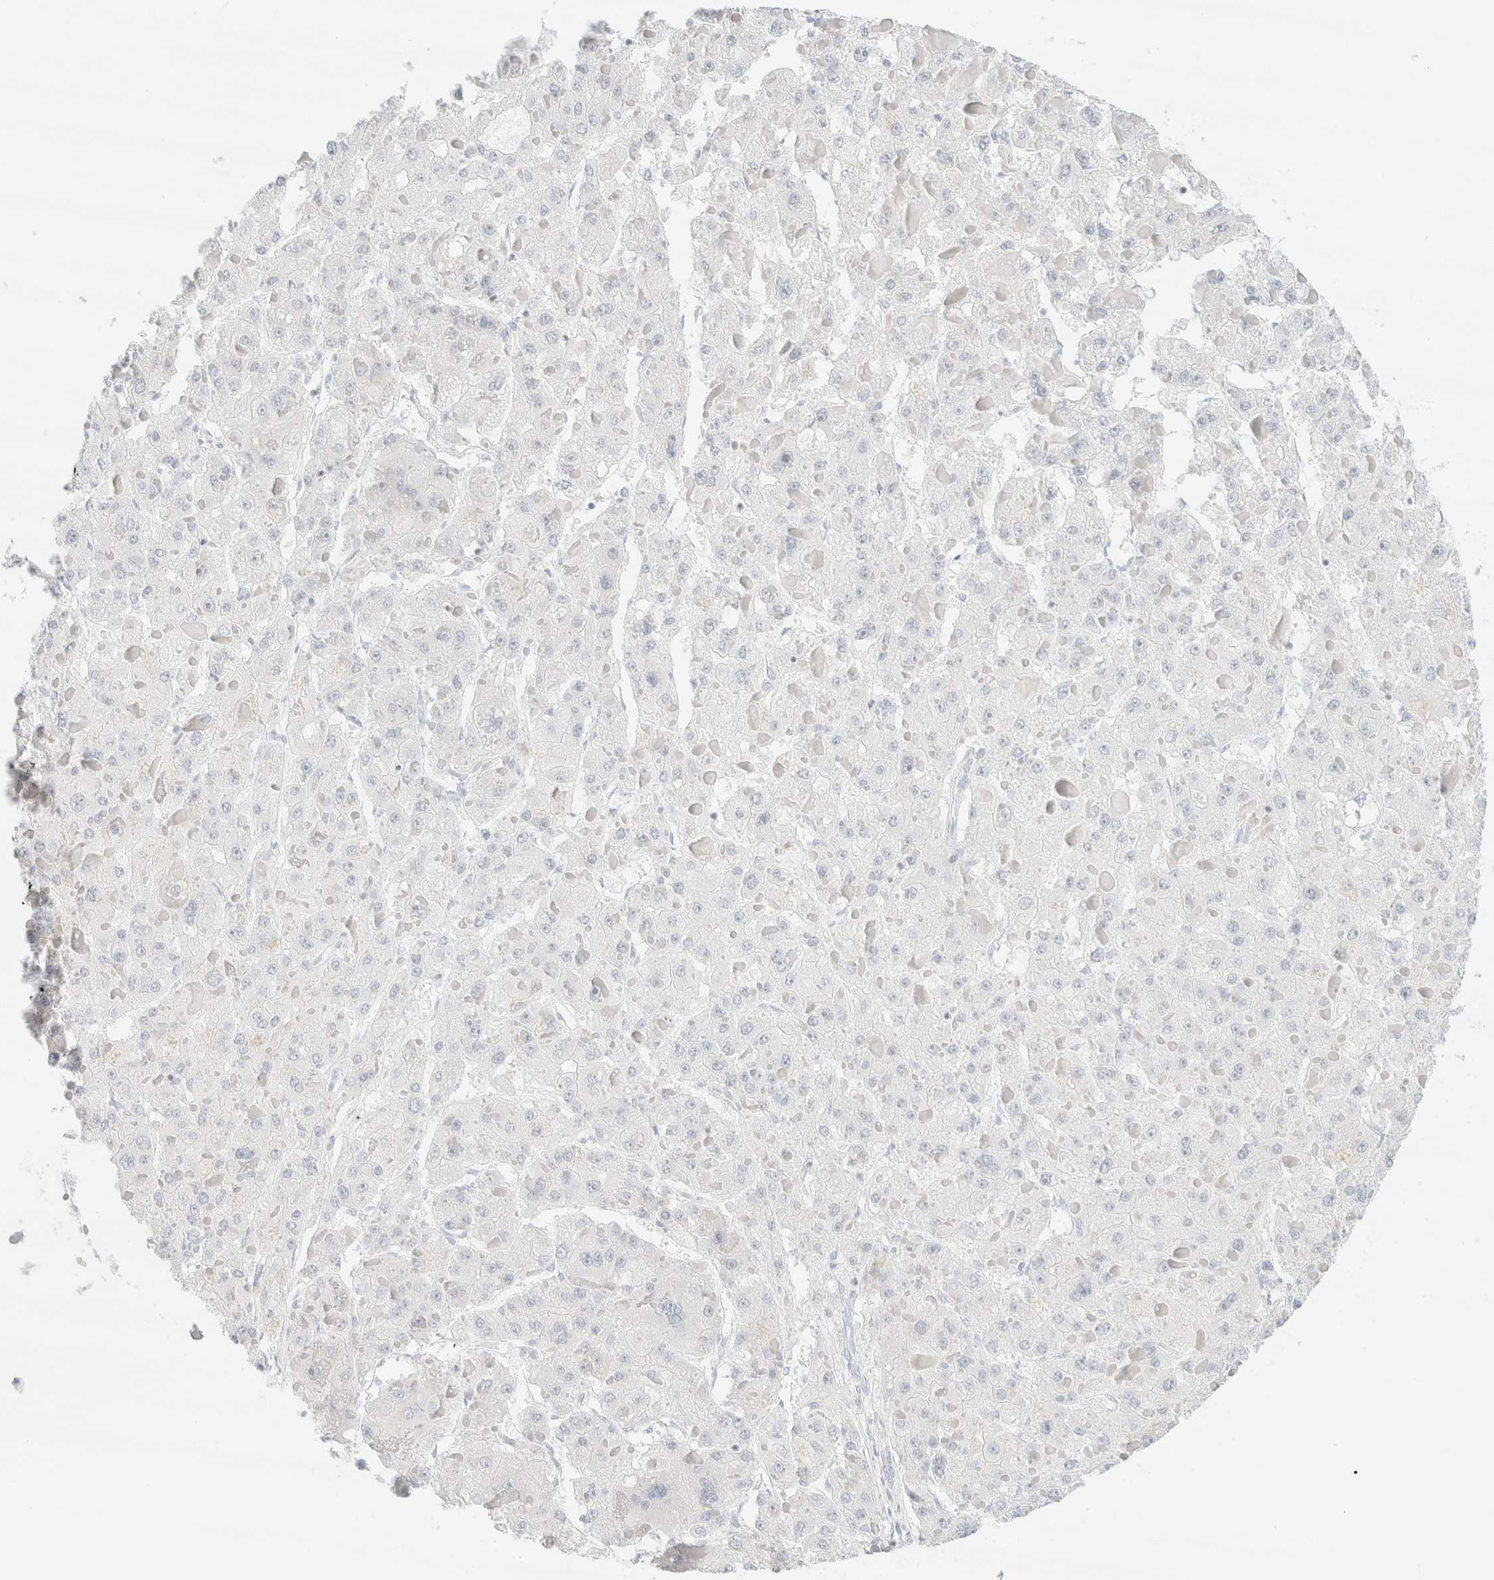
{"staining": {"intensity": "negative", "quantity": "none", "location": "none"}, "tissue": "liver cancer", "cell_type": "Tumor cells", "image_type": "cancer", "snomed": [{"axis": "morphology", "description": "Carcinoma, Hepatocellular, NOS"}, {"axis": "topography", "description": "Liver"}], "caption": "IHC histopathology image of human liver cancer (hepatocellular carcinoma) stained for a protein (brown), which demonstrates no staining in tumor cells.", "gene": "IKZF3", "patient": {"sex": "female", "age": 73}}